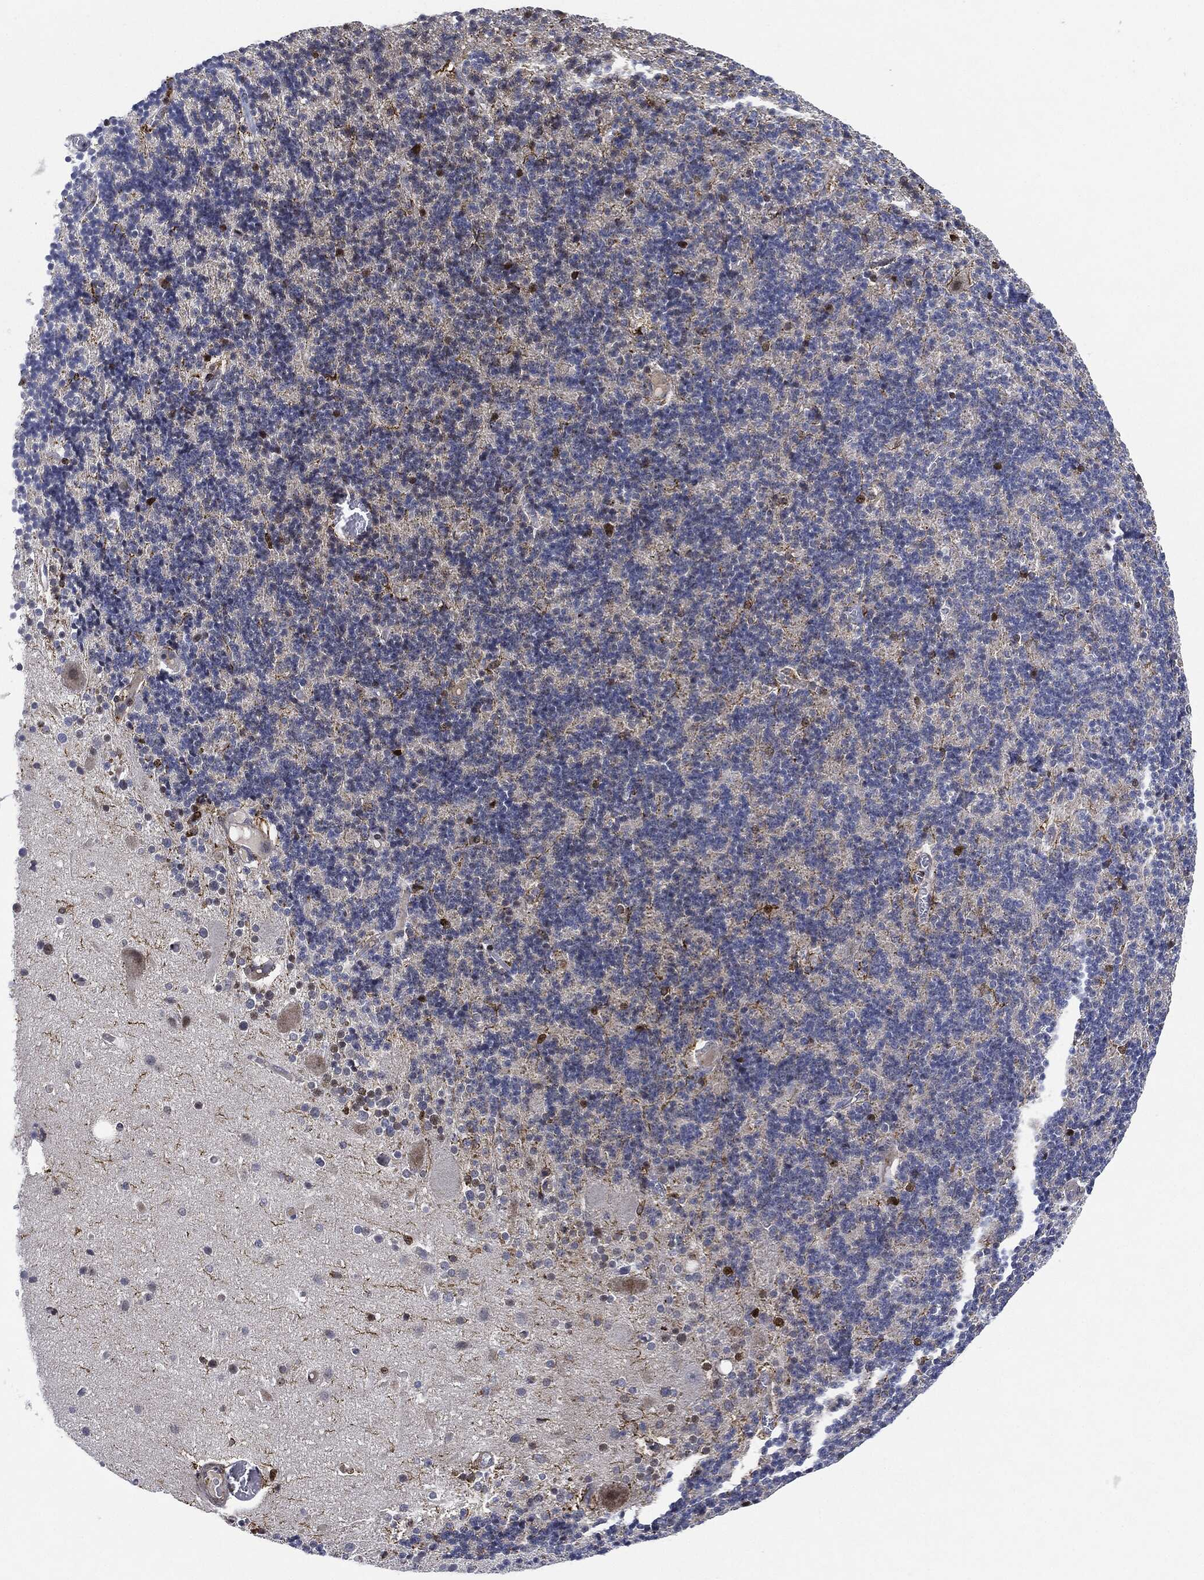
{"staining": {"intensity": "strong", "quantity": "<25%", "location": "cytoplasmic/membranous,nuclear"}, "tissue": "cerebellum", "cell_type": "Cells in granular layer", "image_type": "normal", "snomed": [{"axis": "morphology", "description": "Normal tissue, NOS"}, {"axis": "topography", "description": "Cerebellum"}], "caption": "Cerebellum stained with immunohistochemistry (IHC) demonstrates strong cytoplasmic/membranous,nuclear positivity in about <25% of cells in granular layer. (IHC, brightfield microscopy, high magnification).", "gene": "NANOS3", "patient": {"sex": "male", "age": 70}}